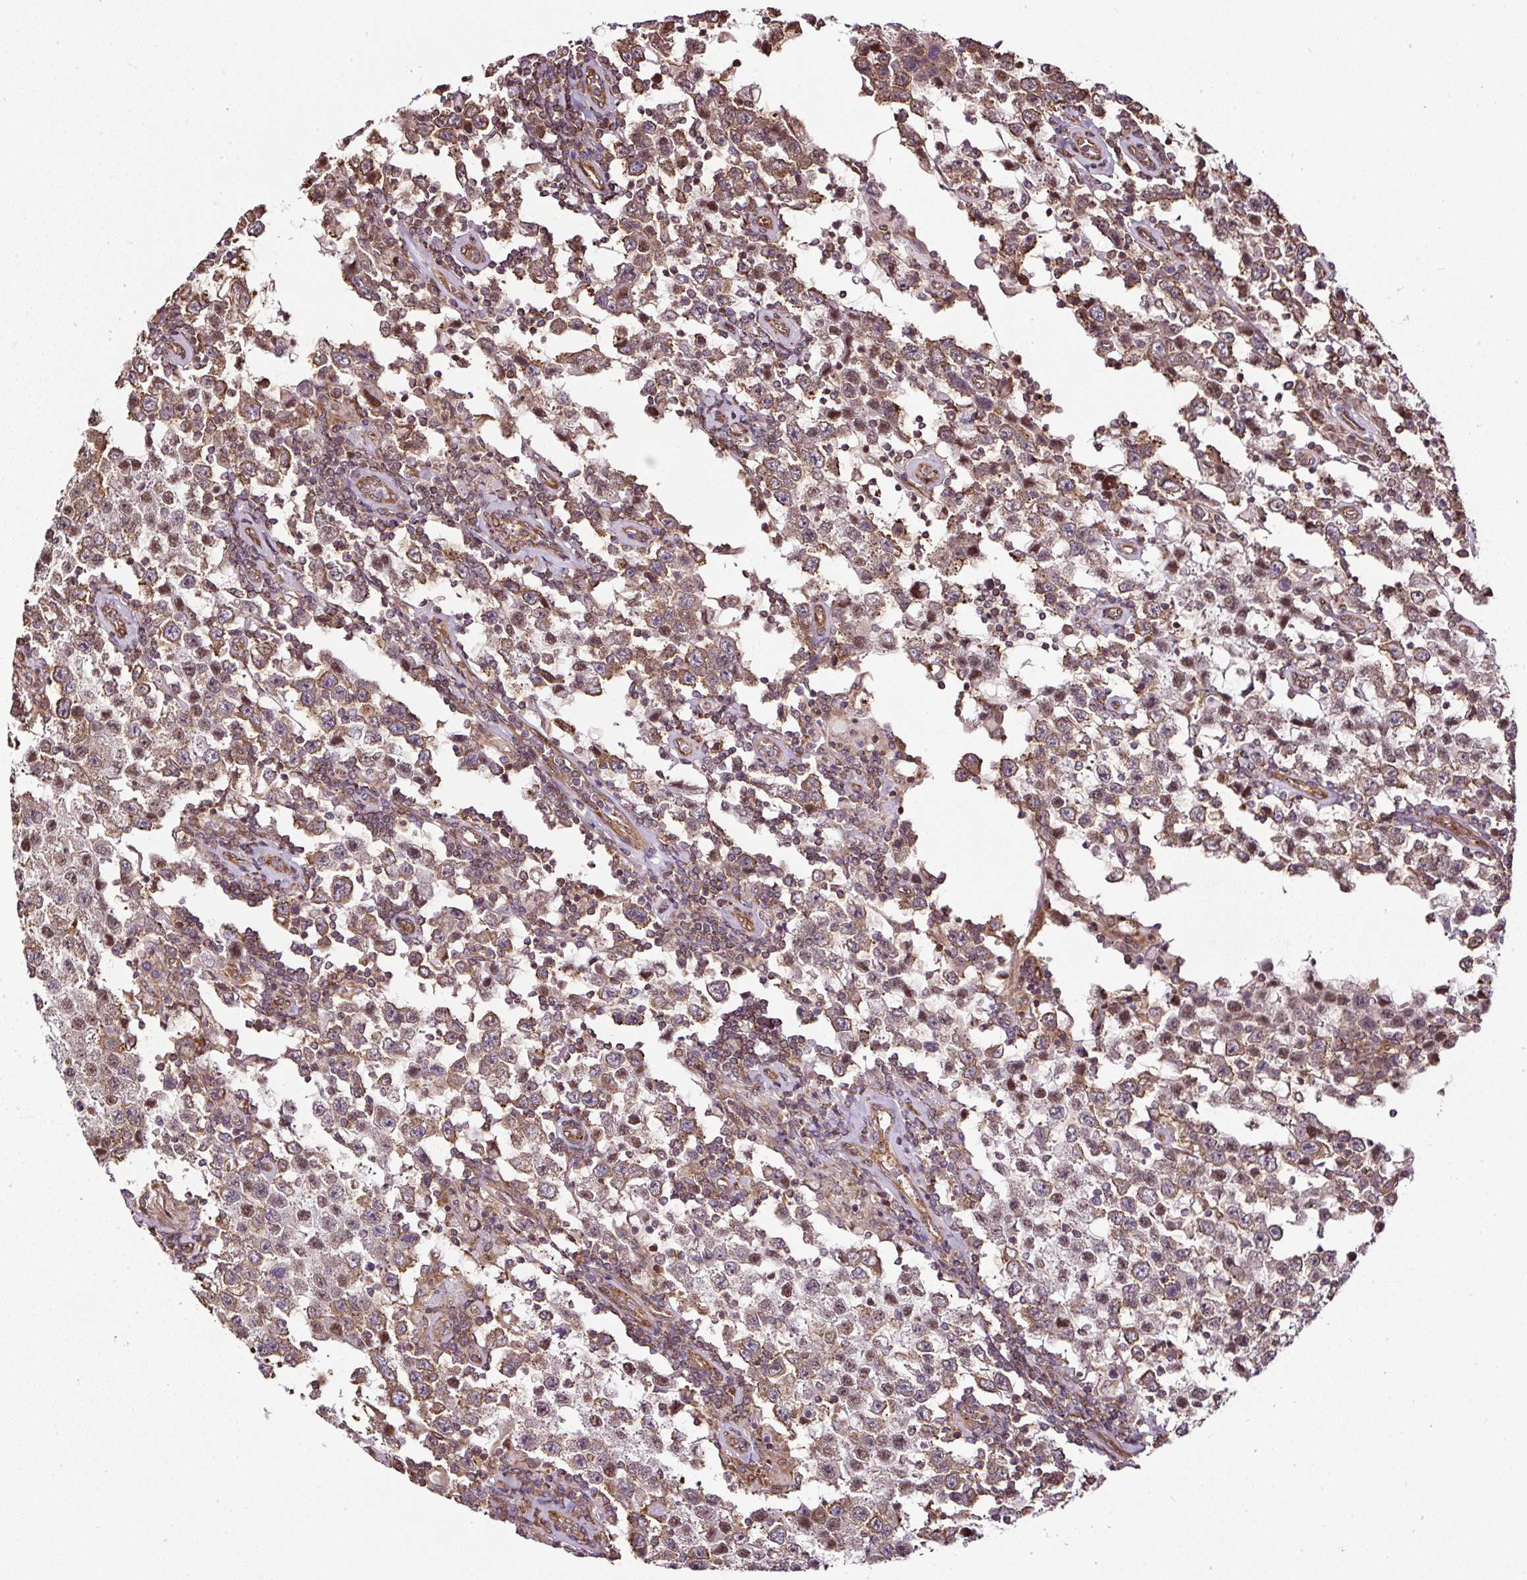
{"staining": {"intensity": "moderate", "quantity": ">75%", "location": "cytoplasmic/membranous"}, "tissue": "testis cancer", "cell_type": "Tumor cells", "image_type": "cancer", "snomed": [{"axis": "morphology", "description": "Normal tissue, NOS"}, {"axis": "morphology", "description": "Urothelial carcinoma, High grade"}, {"axis": "morphology", "description": "Seminoma, NOS"}, {"axis": "morphology", "description": "Carcinoma, Embryonal, NOS"}, {"axis": "topography", "description": "Urinary bladder"}, {"axis": "topography", "description": "Testis"}], "caption": "Testis seminoma was stained to show a protein in brown. There is medium levels of moderate cytoplasmic/membranous positivity in approximately >75% of tumor cells.", "gene": "KDM4E", "patient": {"sex": "male", "age": 41}}